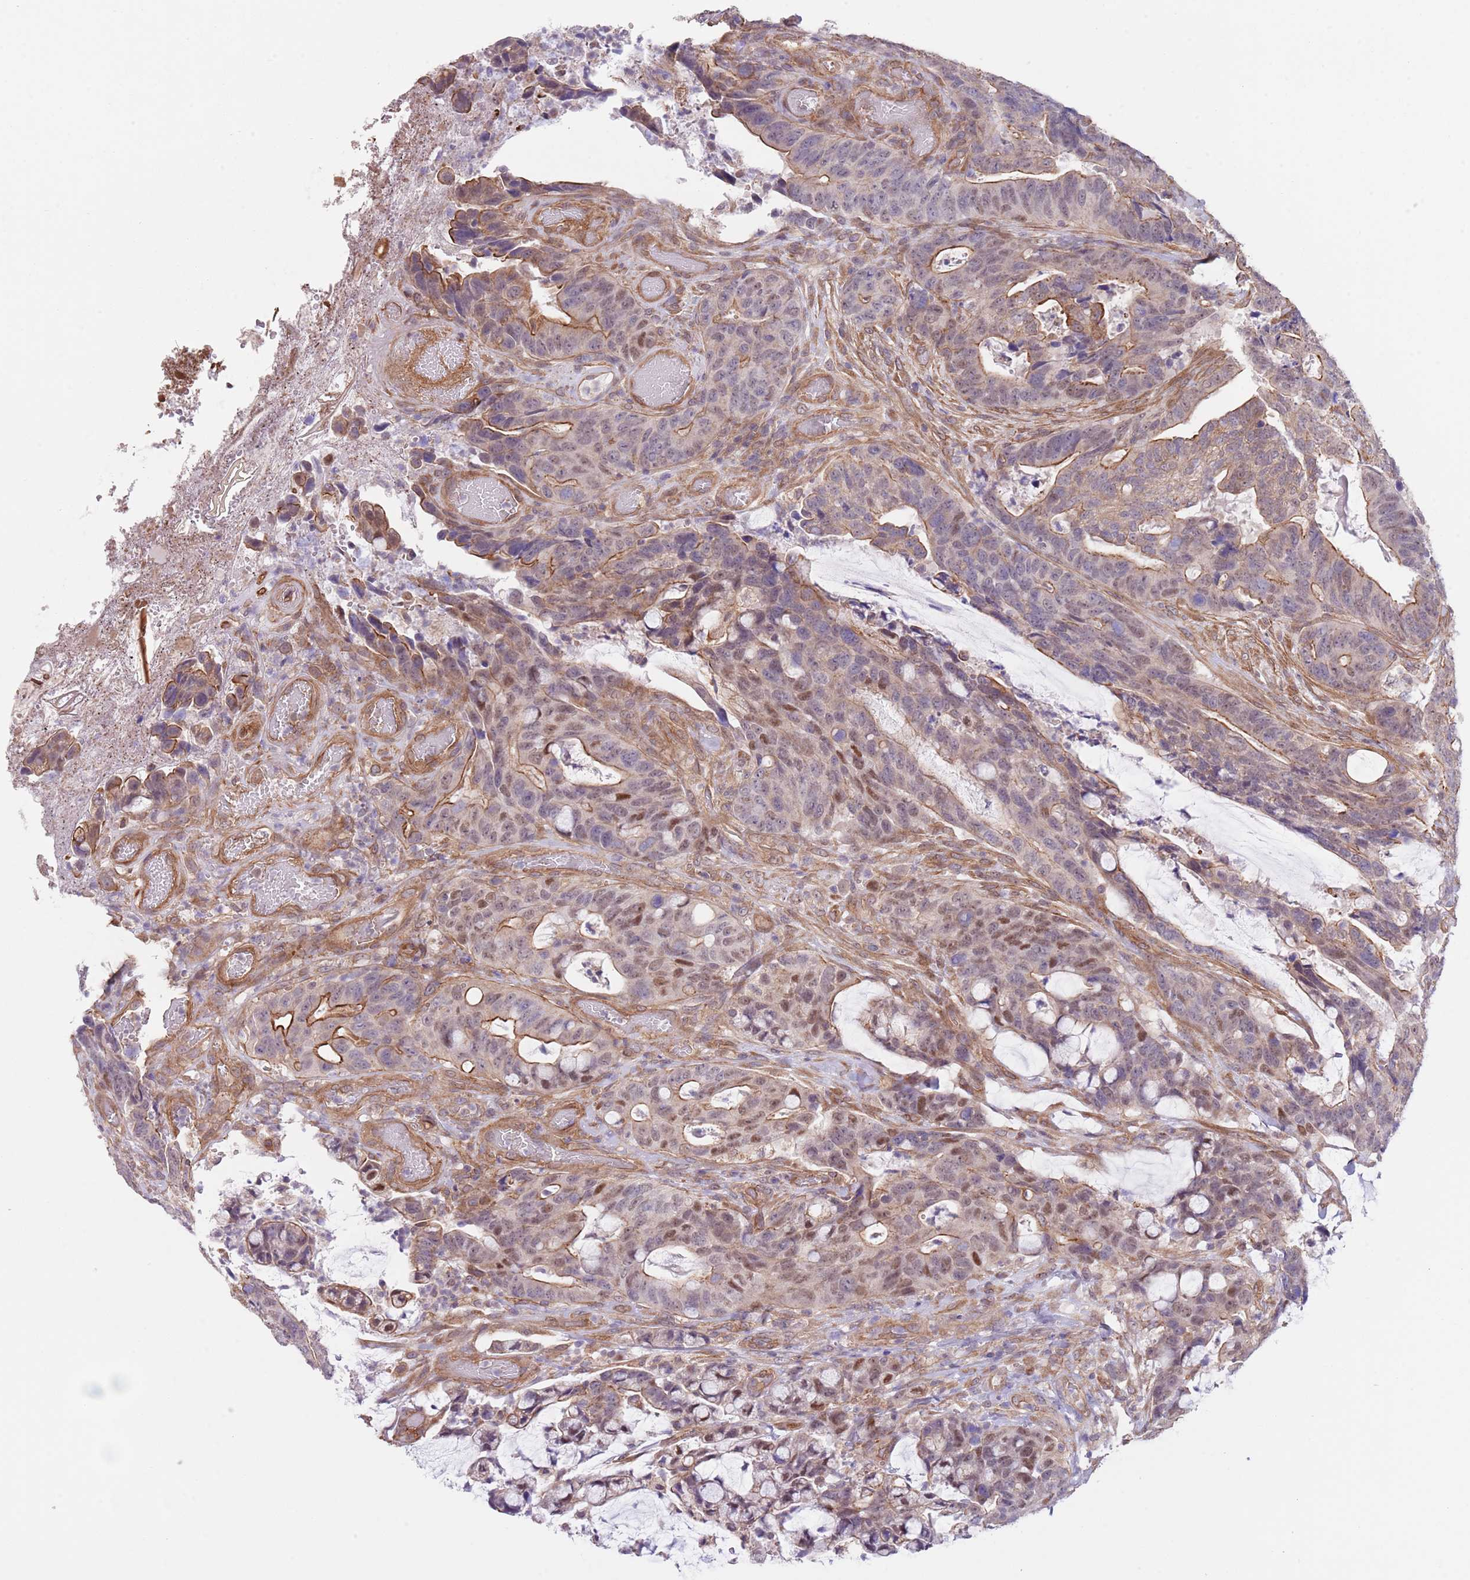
{"staining": {"intensity": "moderate", "quantity": "25%-75%", "location": "cytoplasmic/membranous,nuclear"}, "tissue": "colorectal cancer", "cell_type": "Tumor cells", "image_type": "cancer", "snomed": [{"axis": "morphology", "description": "Adenocarcinoma, NOS"}, {"axis": "topography", "description": "Colon"}], "caption": "About 25%-75% of tumor cells in human colorectal cancer display moderate cytoplasmic/membranous and nuclear protein expression as visualized by brown immunohistochemical staining.", "gene": "CREBZF", "patient": {"sex": "female", "age": 82}}